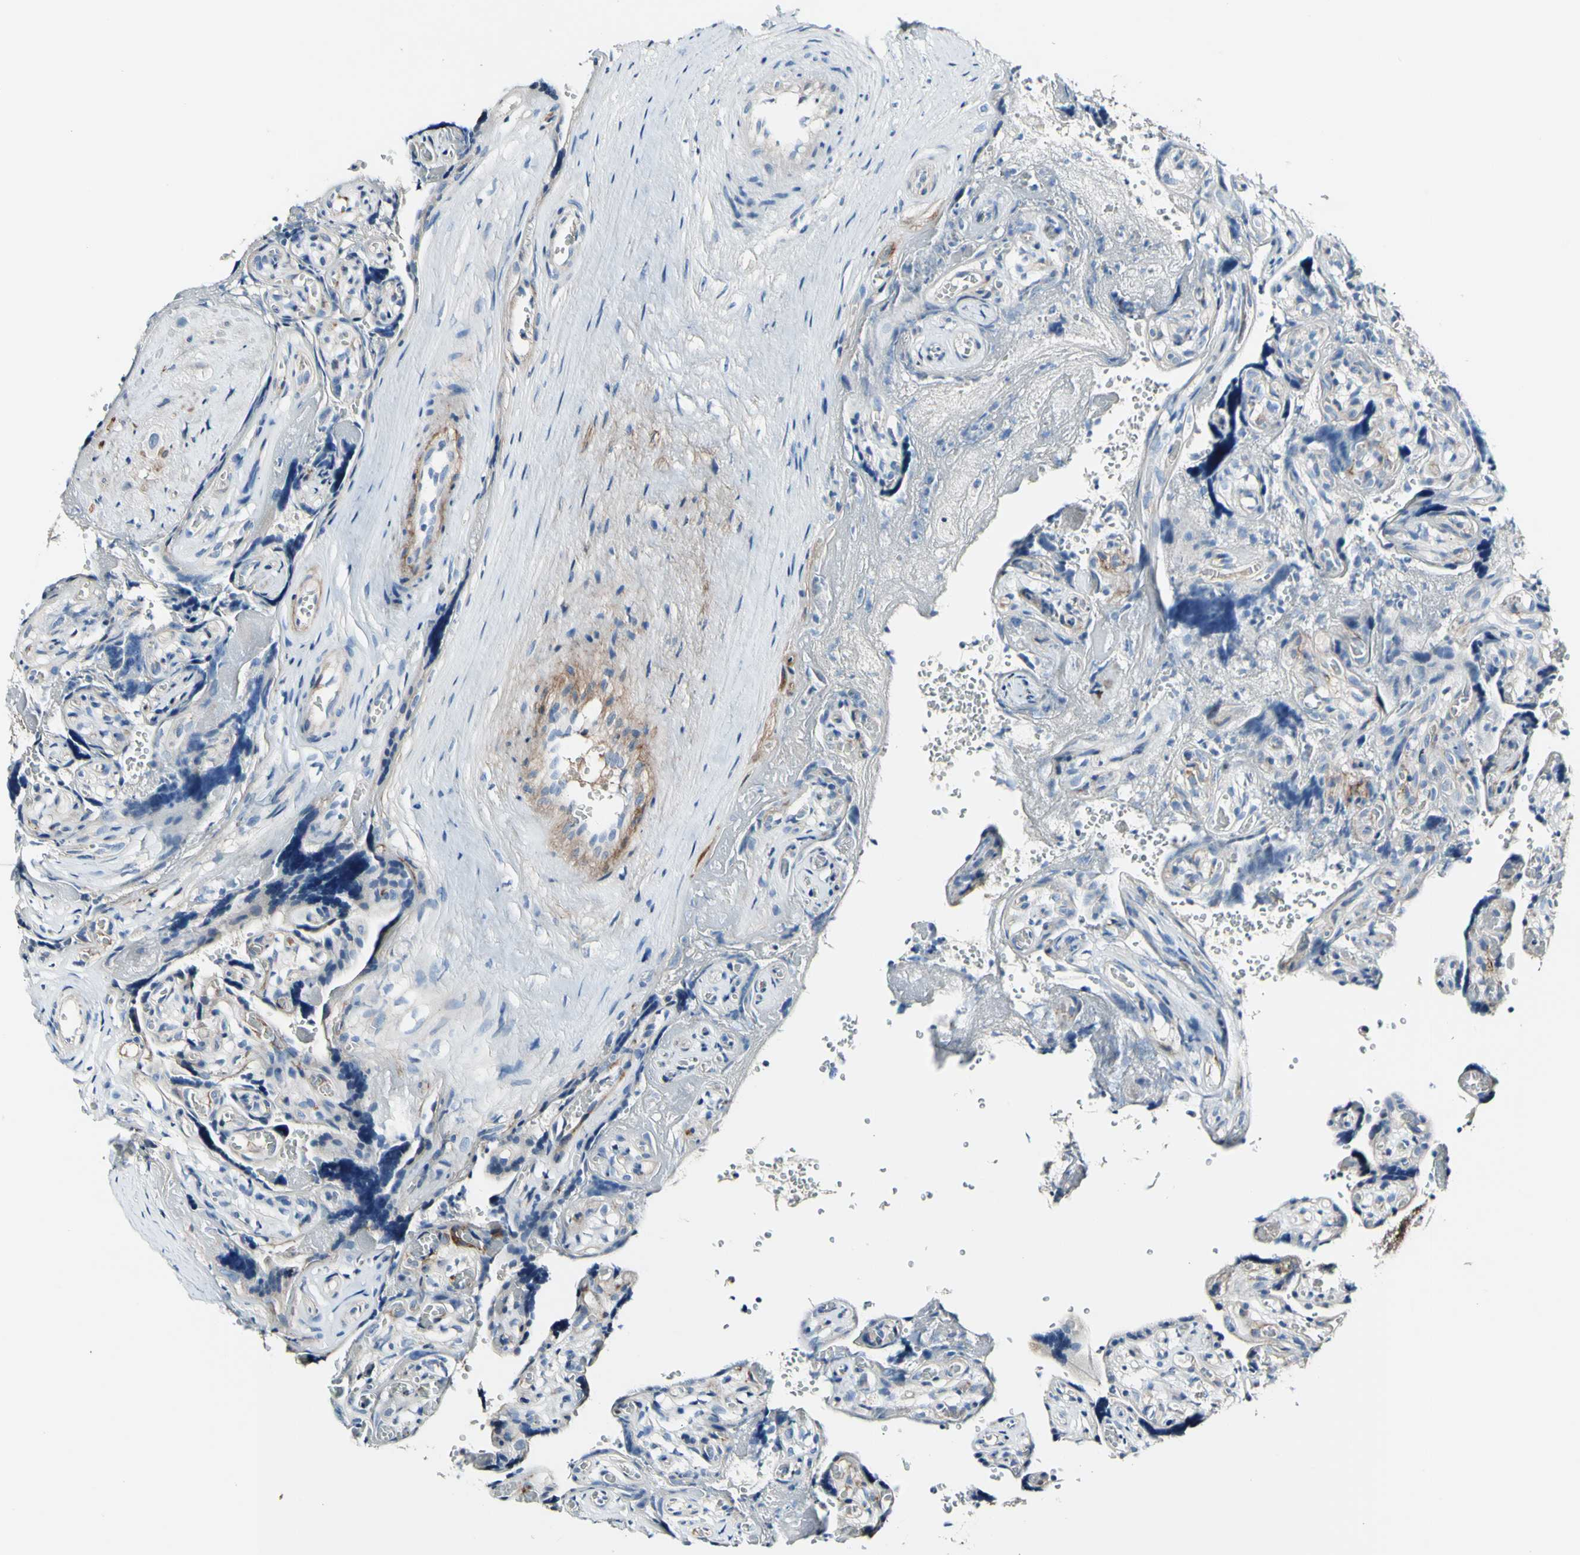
{"staining": {"intensity": "negative", "quantity": "none", "location": "none"}, "tissue": "placenta", "cell_type": "Decidual cells", "image_type": "normal", "snomed": [{"axis": "morphology", "description": "Normal tissue, NOS"}, {"axis": "topography", "description": "Placenta"}], "caption": "The immunohistochemistry (IHC) photomicrograph has no significant positivity in decidual cells of placenta. (DAB (3,3'-diaminobenzidine) IHC with hematoxylin counter stain).", "gene": "COL6A3", "patient": {"sex": "female", "age": 30}}